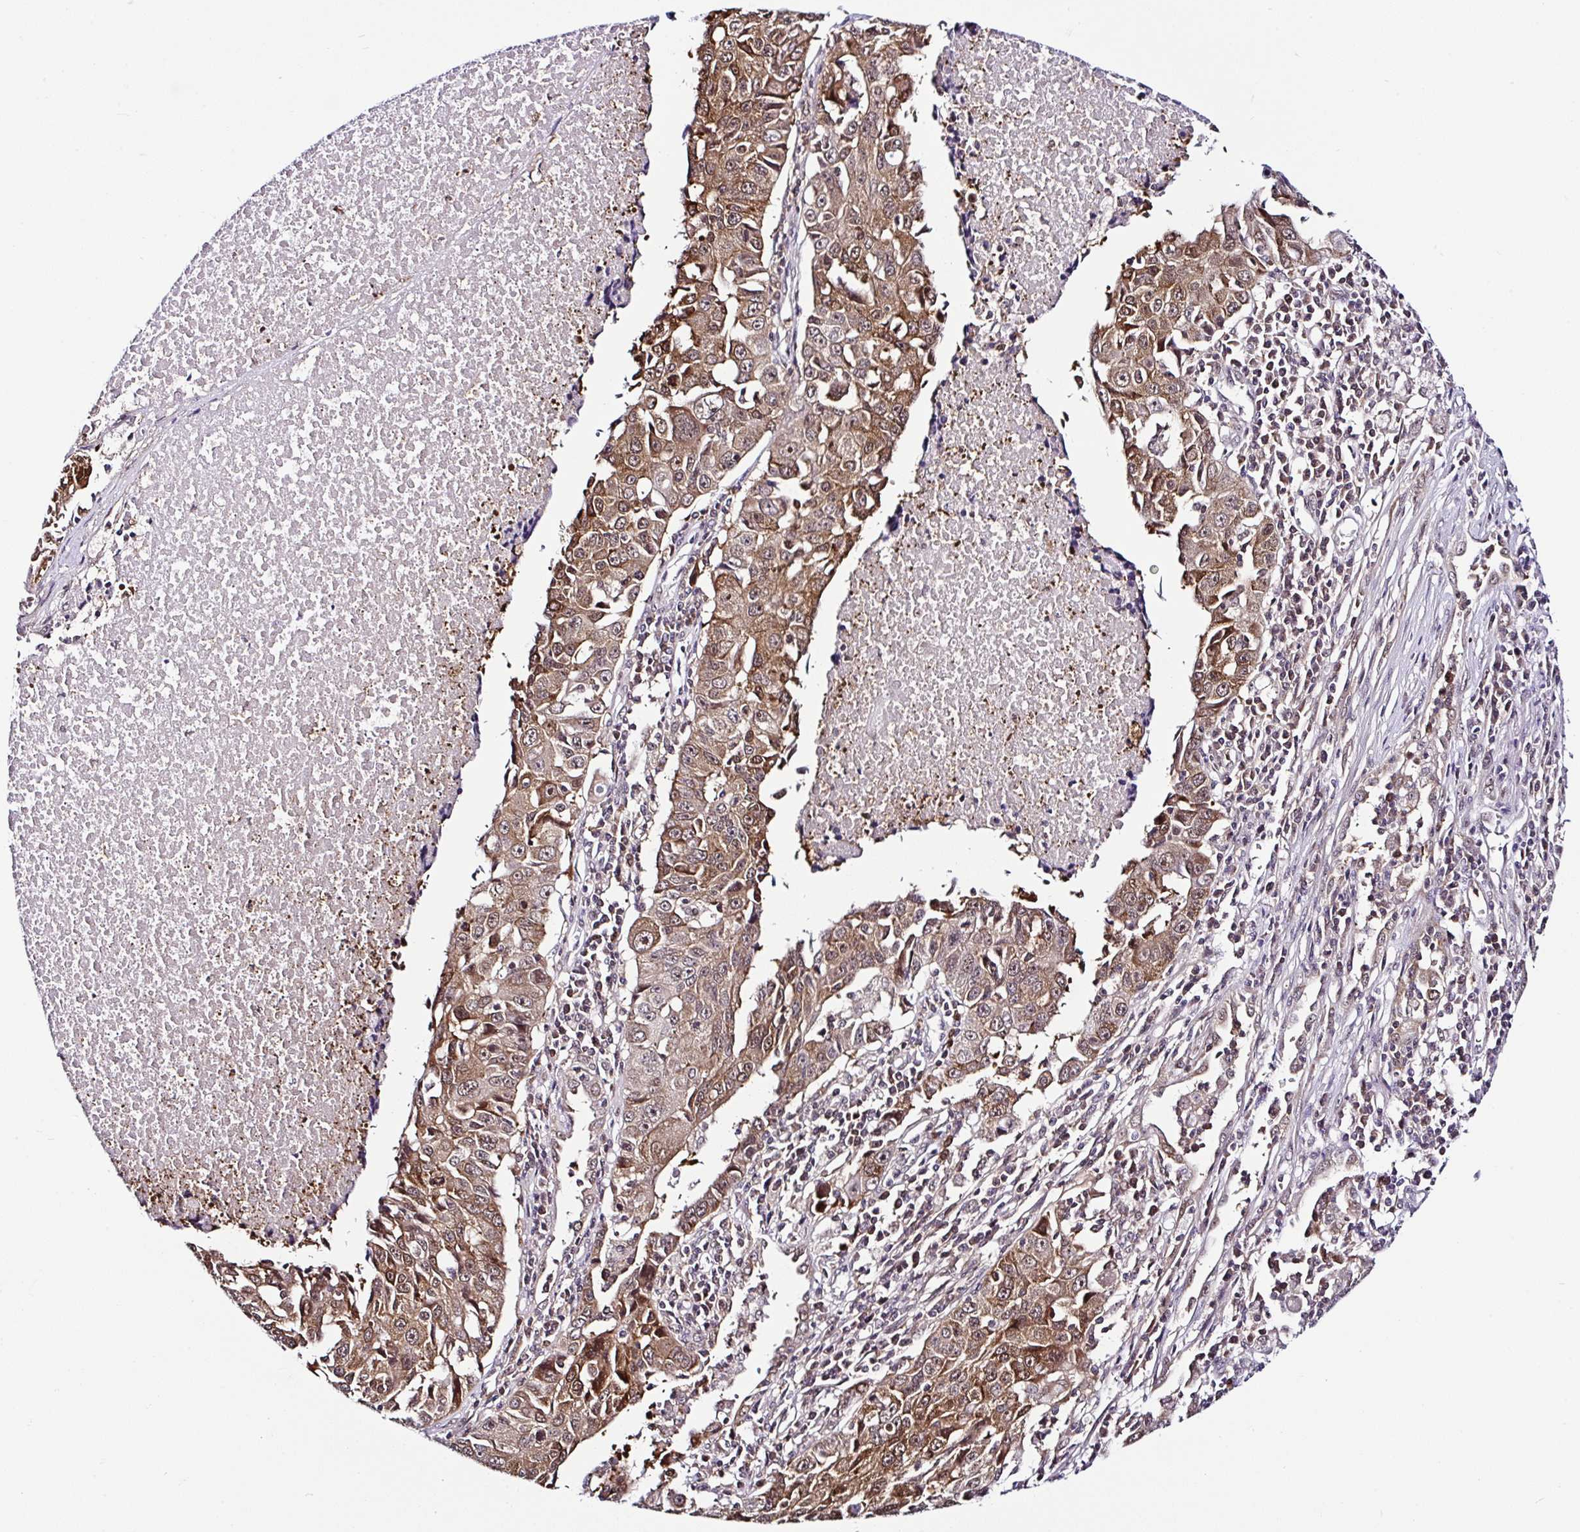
{"staining": {"intensity": "moderate", "quantity": "25%-75%", "location": "cytoplasmic/membranous"}, "tissue": "lung cancer", "cell_type": "Tumor cells", "image_type": "cancer", "snomed": [{"axis": "morphology", "description": "Squamous cell carcinoma, NOS"}, {"axis": "topography", "description": "Lung"}], "caption": "Human lung cancer stained with a protein marker shows moderate staining in tumor cells.", "gene": "PIN4", "patient": {"sex": "female", "age": 66}}